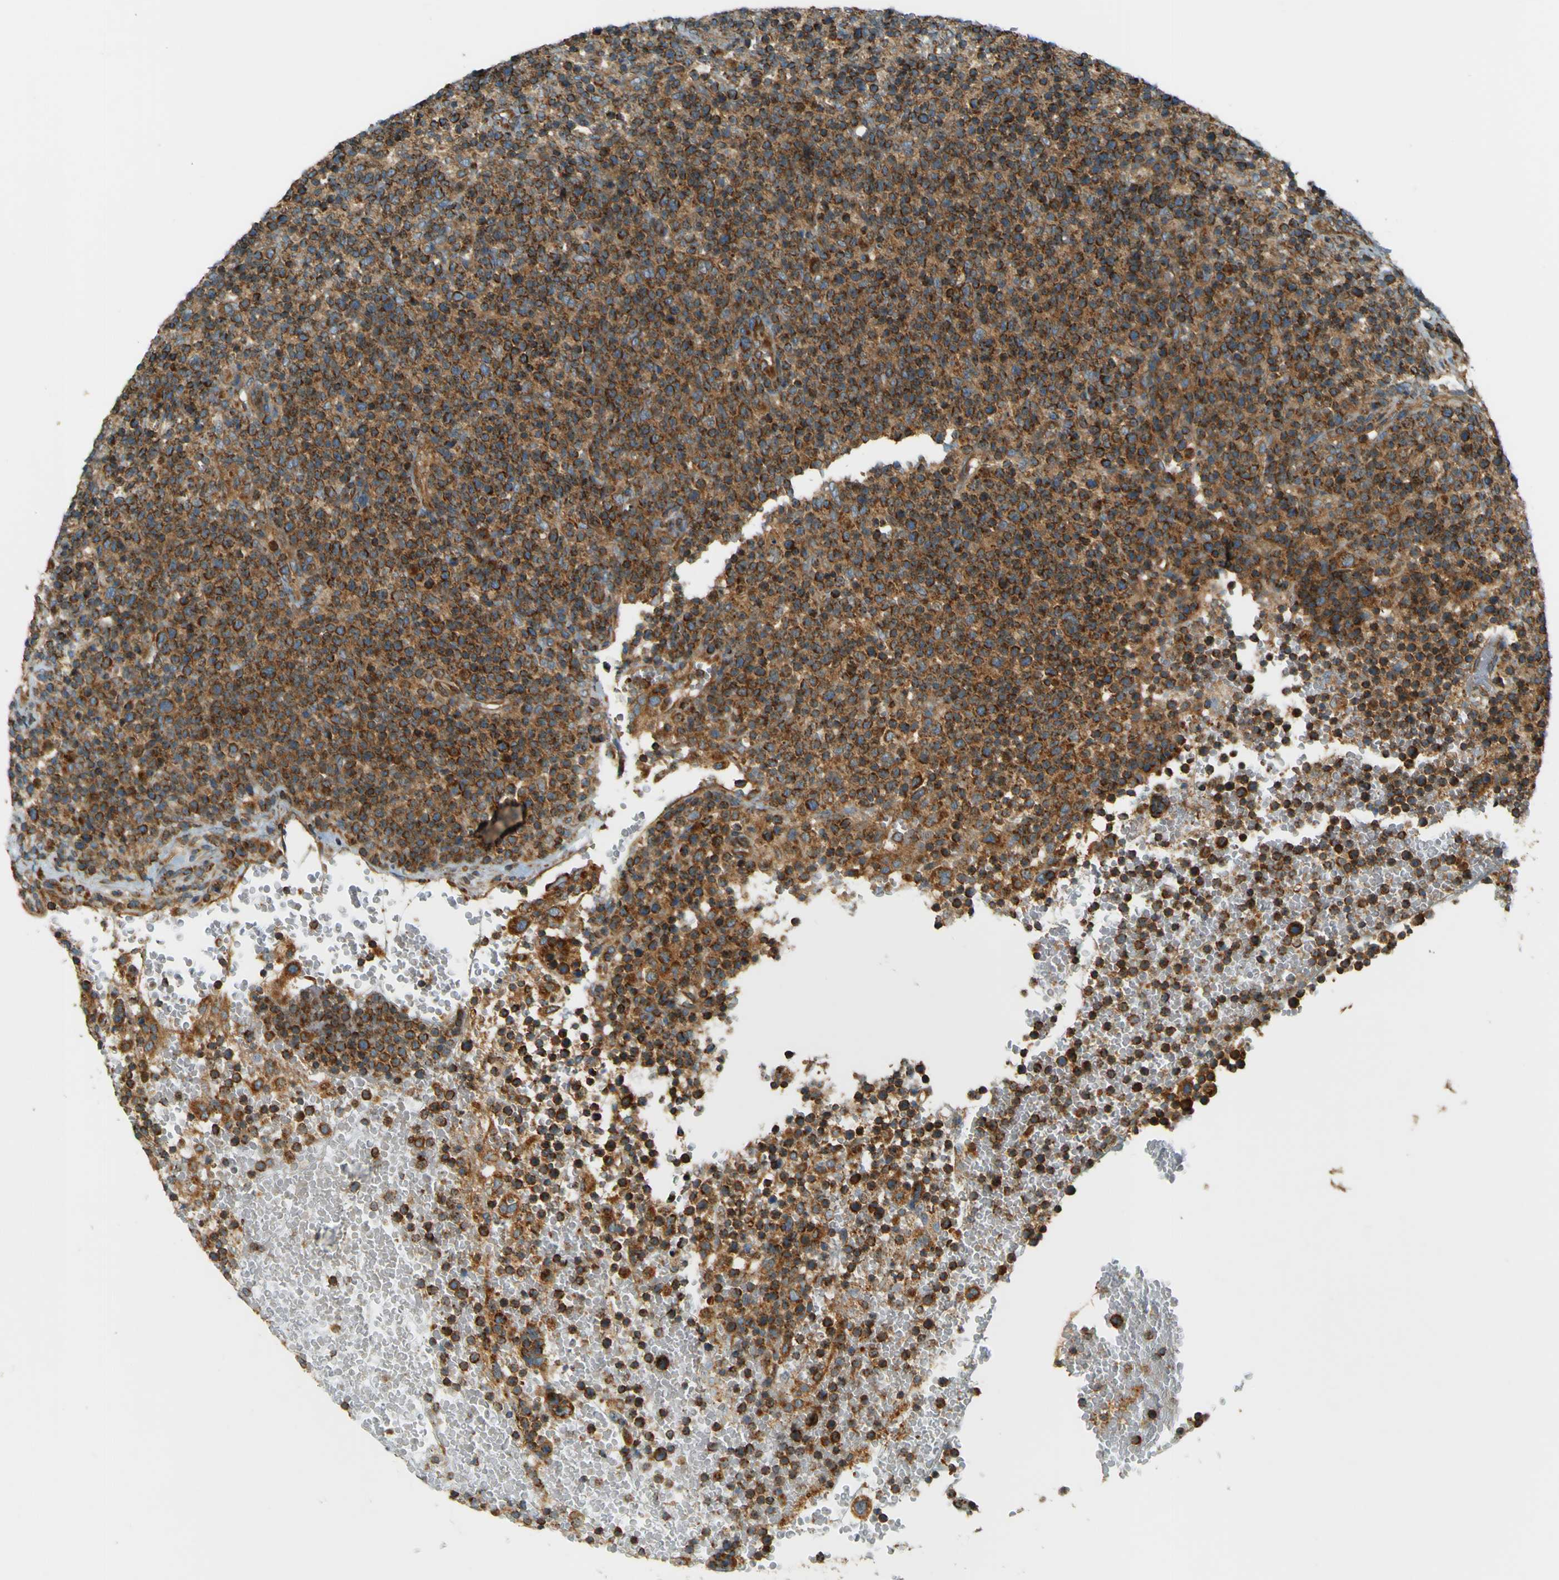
{"staining": {"intensity": "strong", "quantity": ">75%", "location": "cytoplasmic/membranous"}, "tissue": "lymphoma", "cell_type": "Tumor cells", "image_type": "cancer", "snomed": [{"axis": "morphology", "description": "Malignant lymphoma, non-Hodgkin's type, High grade"}, {"axis": "topography", "description": "Lymph node"}], "caption": "A high-resolution histopathology image shows immunohistochemistry (IHC) staining of lymphoma, which exhibits strong cytoplasmic/membranous expression in approximately >75% of tumor cells.", "gene": "DNAJC5", "patient": {"sex": "male", "age": 61}}